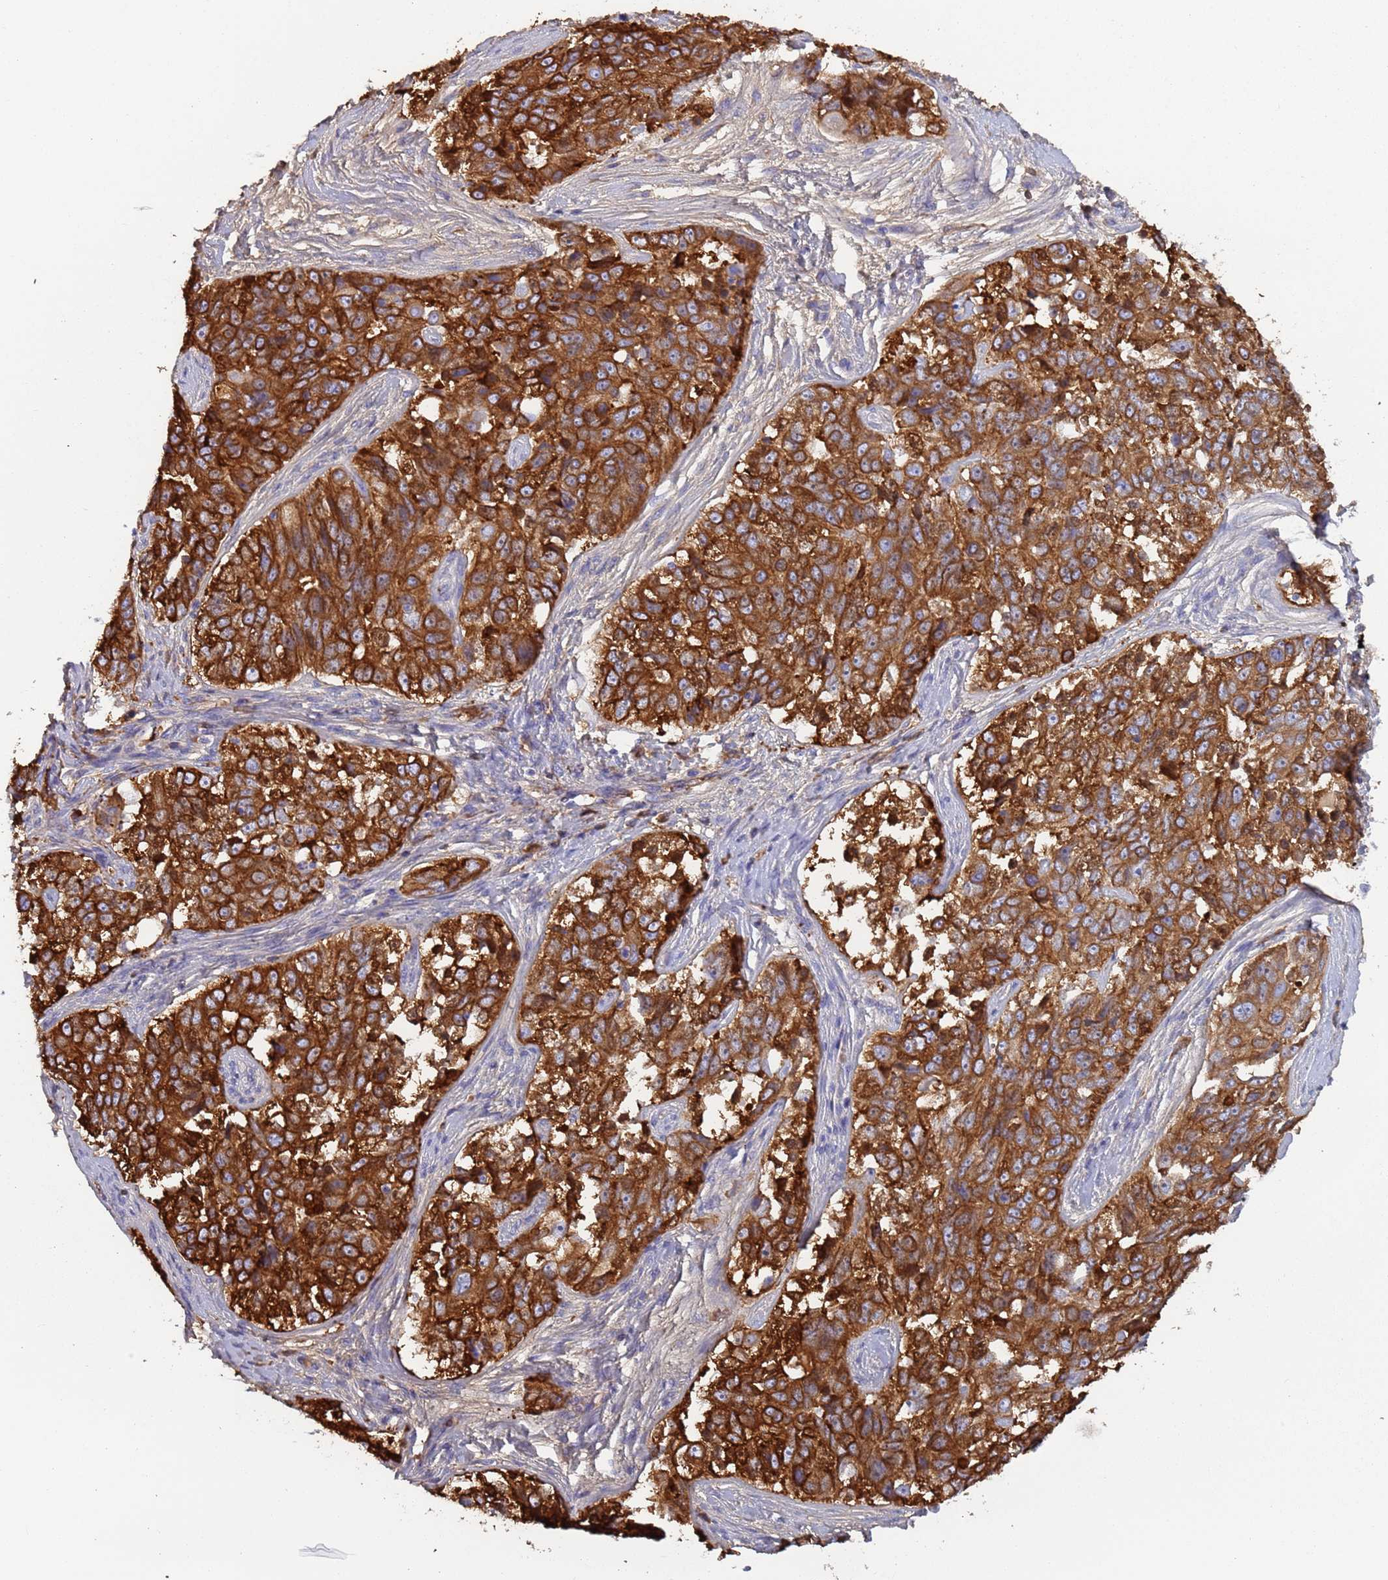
{"staining": {"intensity": "strong", "quantity": ">75%", "location": "cytoplasmic/membranous"}, "tissue": "ovarian cancer", "cell_type": "Tumor cells", "image_type": "cancer", "snomed": [{"axis": "morphology", "description": "Carcinoma, endometroid"}, {"axis": "topography", "description": "Ovary"}], "caption": "The photomicrograph reveals staining of ovarian cancer, revealing strong cytoplasmic/membranous protein staining (brown color) within tumor cells.", "gene": "CYSLTR2", "patient": {"sex": "female", "age": 51}}